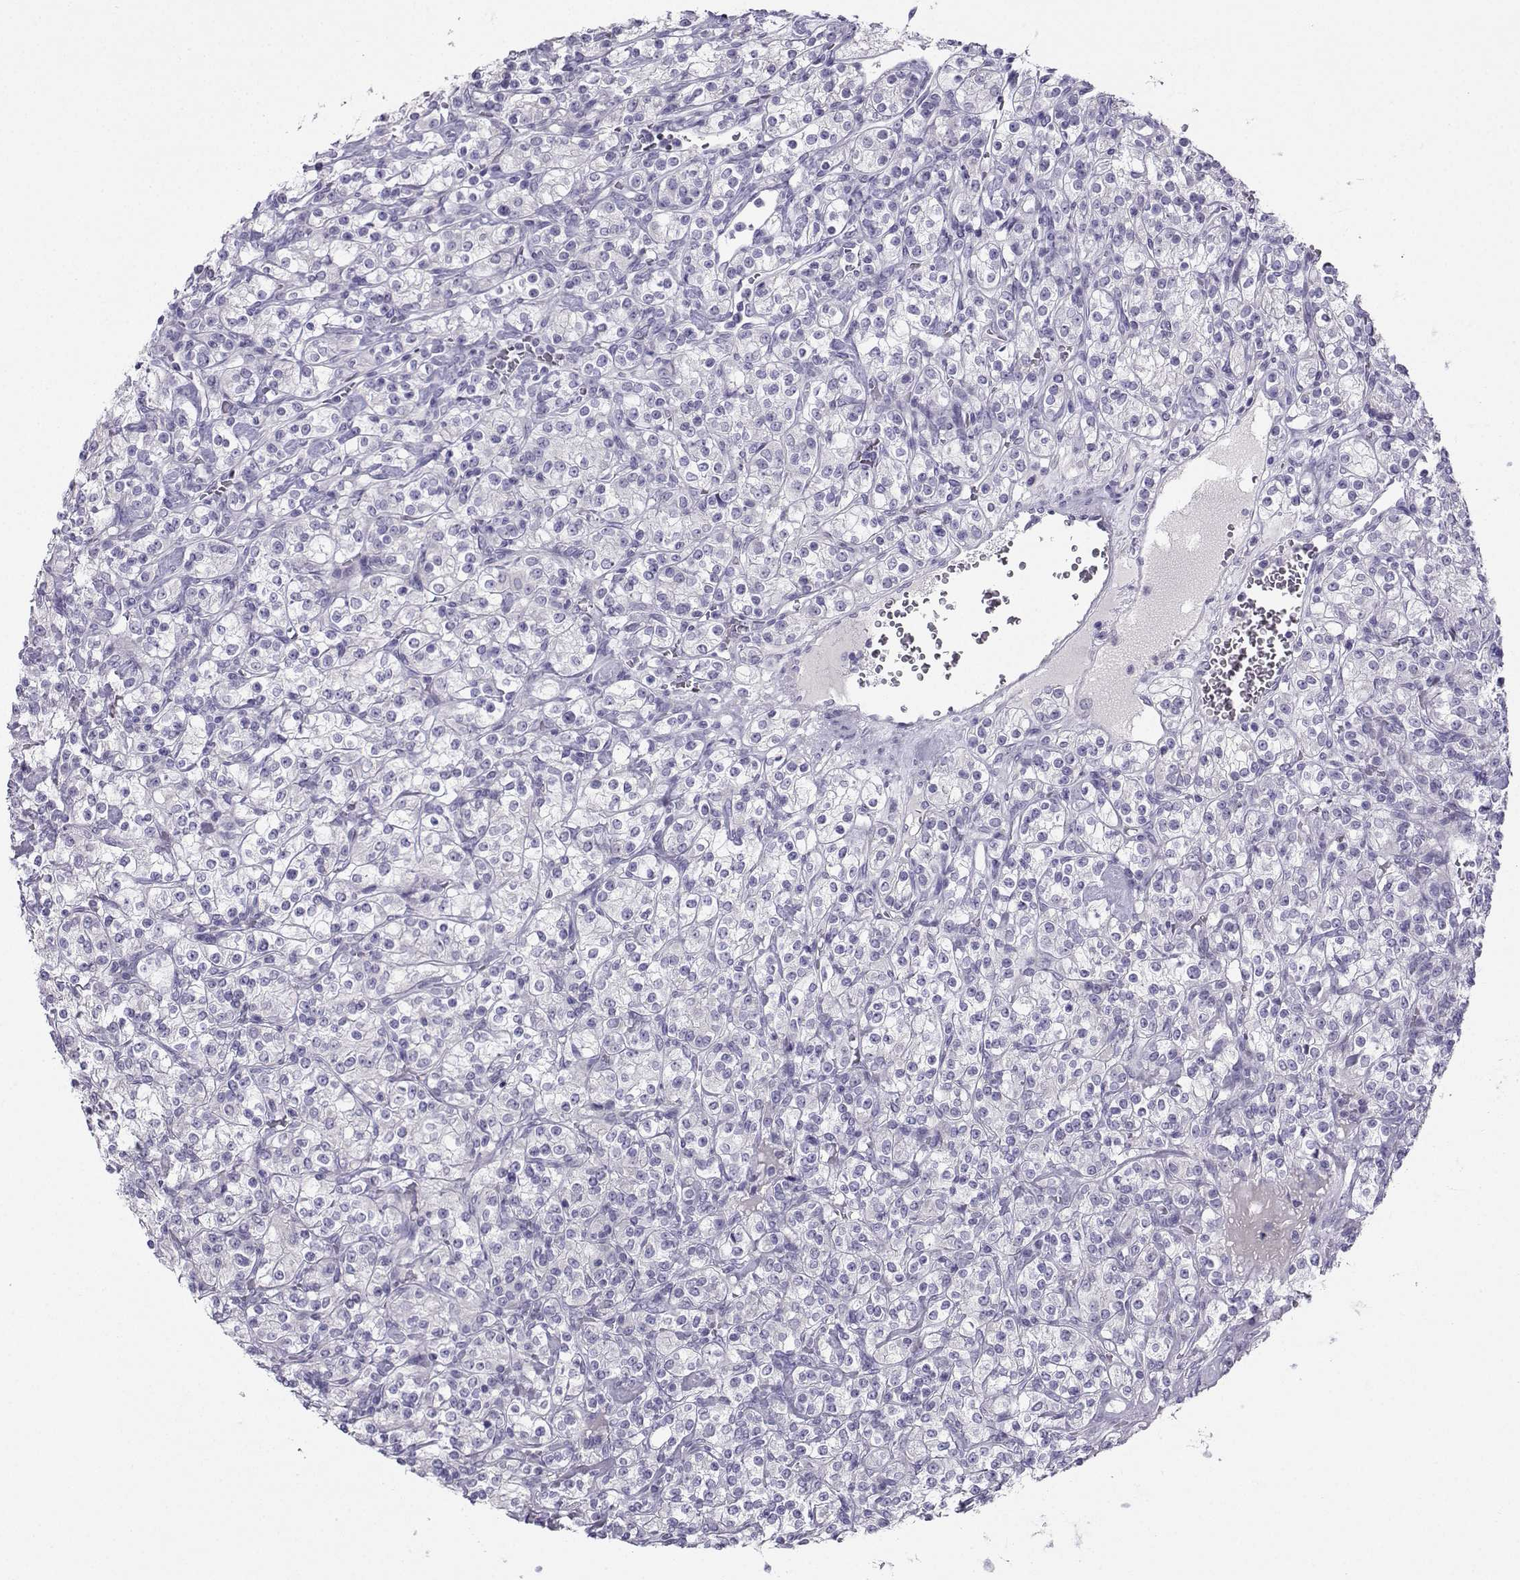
{"staining": {"intensity": "negative", "quantity": "none", "location": "none"}, "tissue": "renal cancer", "cell_type": "Tumor cells", "image_type": "cancer", "snomed": [{"axis": "morphology", "description": "Adenocarcinoma, NOS"}, {"axis": "topography", "description": "Kidney"}], "caption": "IHC photomicrograph of neoplastic tissue: human adenocarcinoma (renal) stained with DAB (3,3'-diaminobenzidine) shows no significant protein positivity in tumor cells.", "gene": "FBXO24", "patient": {"sex": "male", "age": 77}}